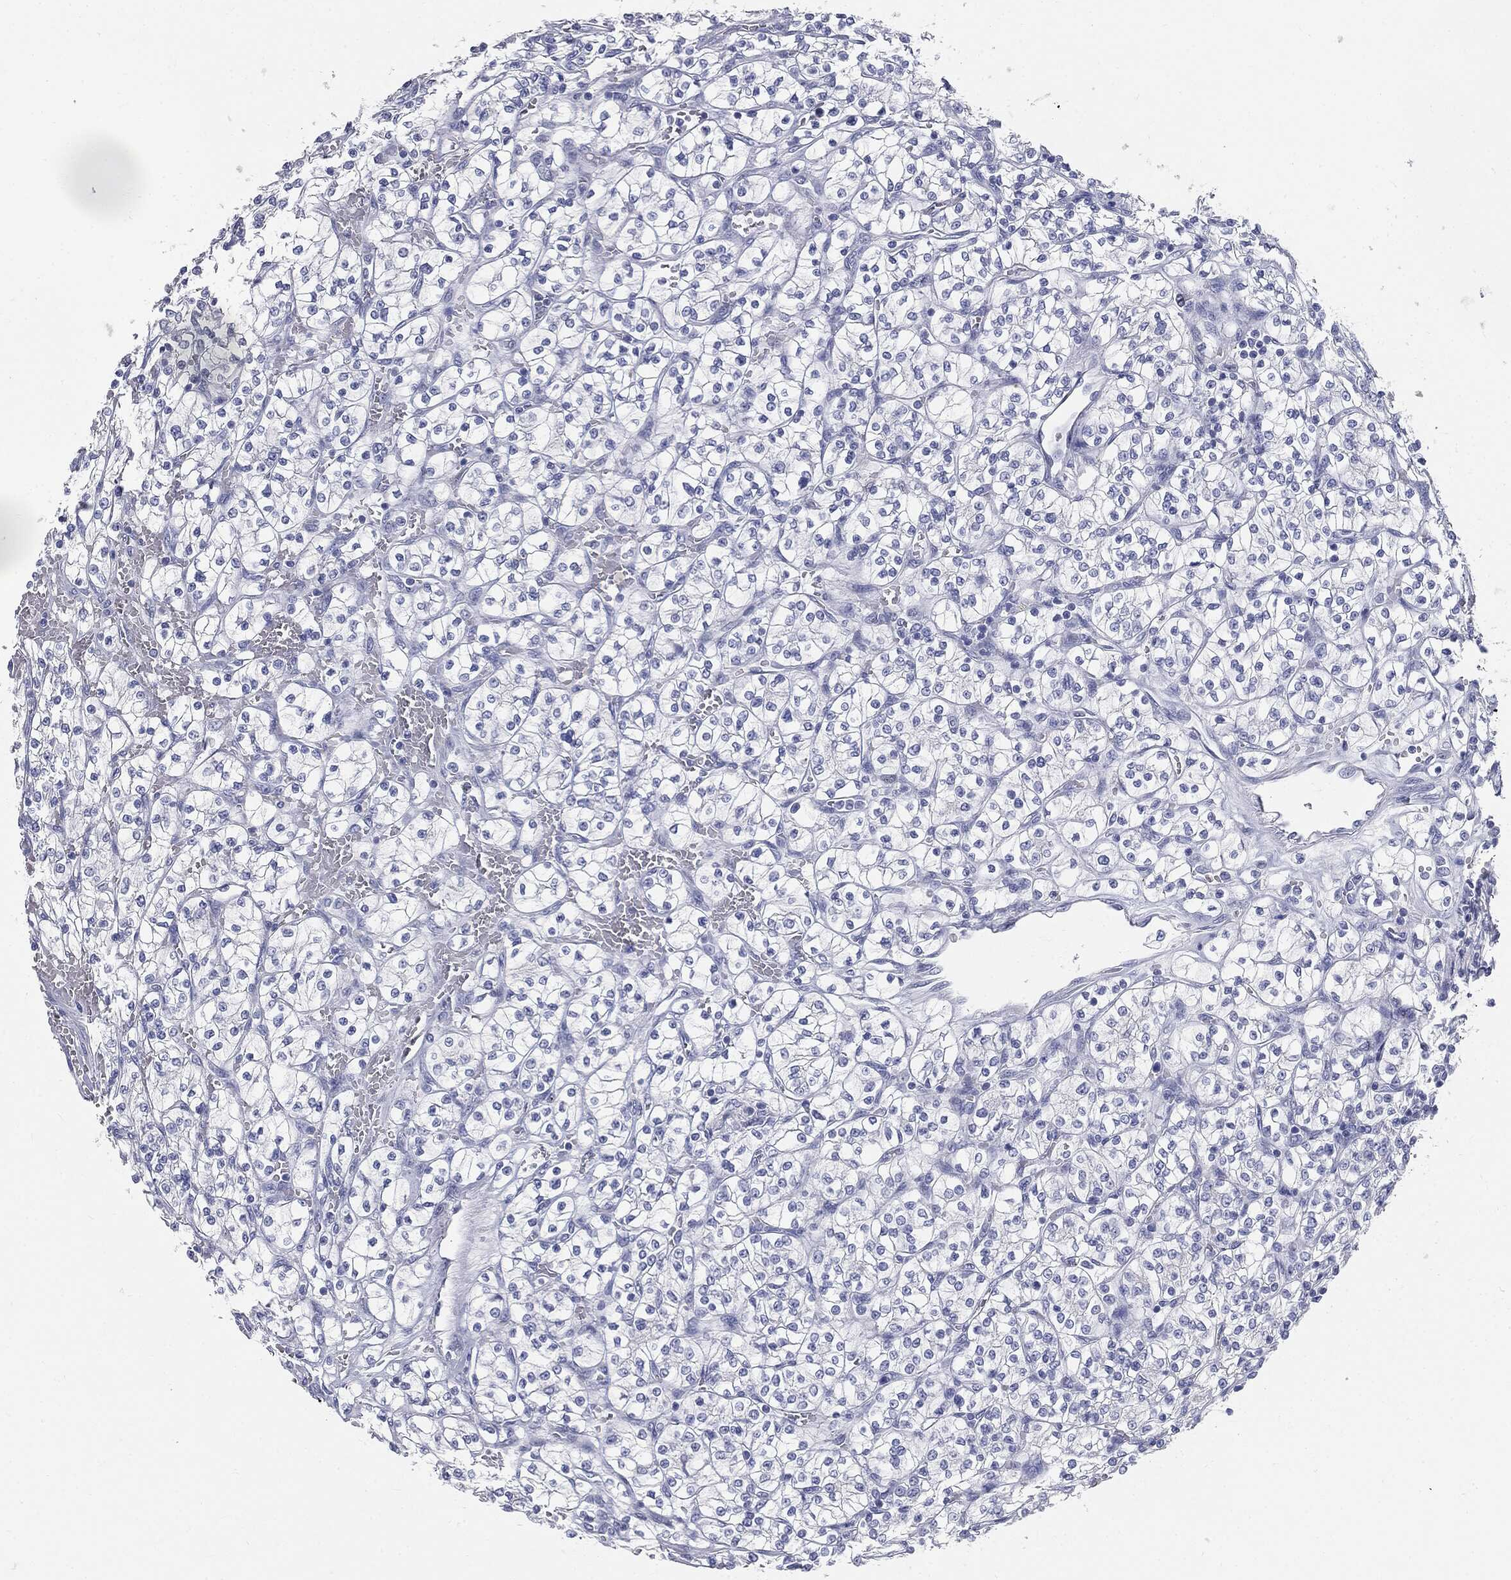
{"staining": {"intensity": "negative", "quantity": "none", "location": "none"}, "tissue": "renal cancer", "cell_type": "Tumor cells", "image_type": "cancer", "snomed": [{"axis": "morphology", "description": "Adenocarcinoma, NOS"}, {"axis": "topography", "description": "Kidney"}], "caption": "Immunohistochemistry image of adenocarcinoma (renal) stained for a protein (brown), which shows no positivity in tumor cells.", "gene": "CUZD1", "patient": {"sex": "female", "age": 64}}